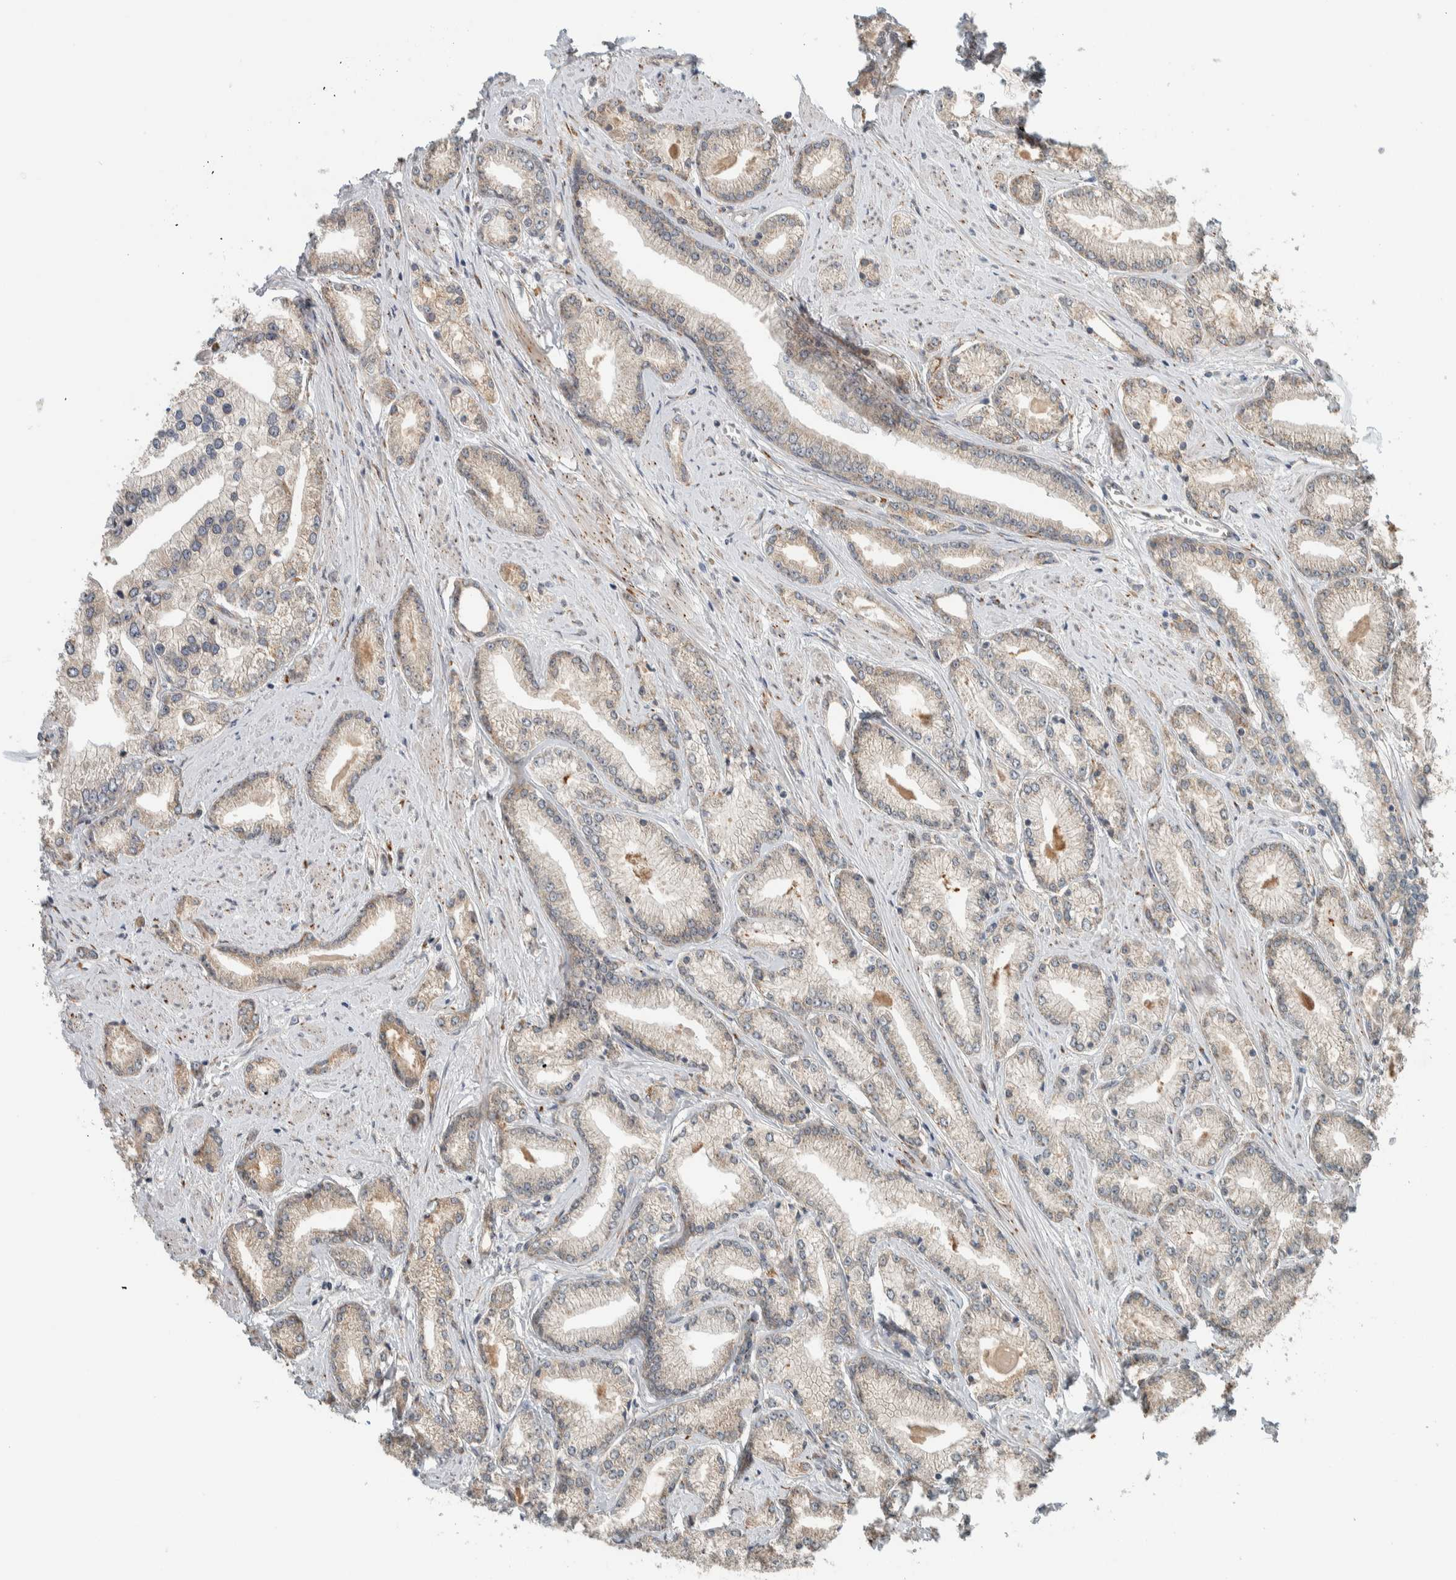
{"staining": {"intensity": "weak", "quantity": "25%-75%", "location": "cytoplasmic/membranous"}, "tissue": "prostate cancer", "cell_type": "Tumor cells", "image_type": "cancer", "snomed": [{"axis": "morphology", "description": "Adenocarcinoma, Low grade"}, {"axis": "topography", "description": "Prostate"}], "caption": "Immunohistochemistry photomicrograph of neoplastic tissue: prostate low-grade adenocarcinoma stained using immunohistochemistry reveals low levels of weak protein expression localized specifically in the cytoplasmic/membranous of tumor cells, appearing as a cytoplasmic/membranous brown color.", "gene": "CTBP2", "patient": {"sex": "male", "age": 62}}